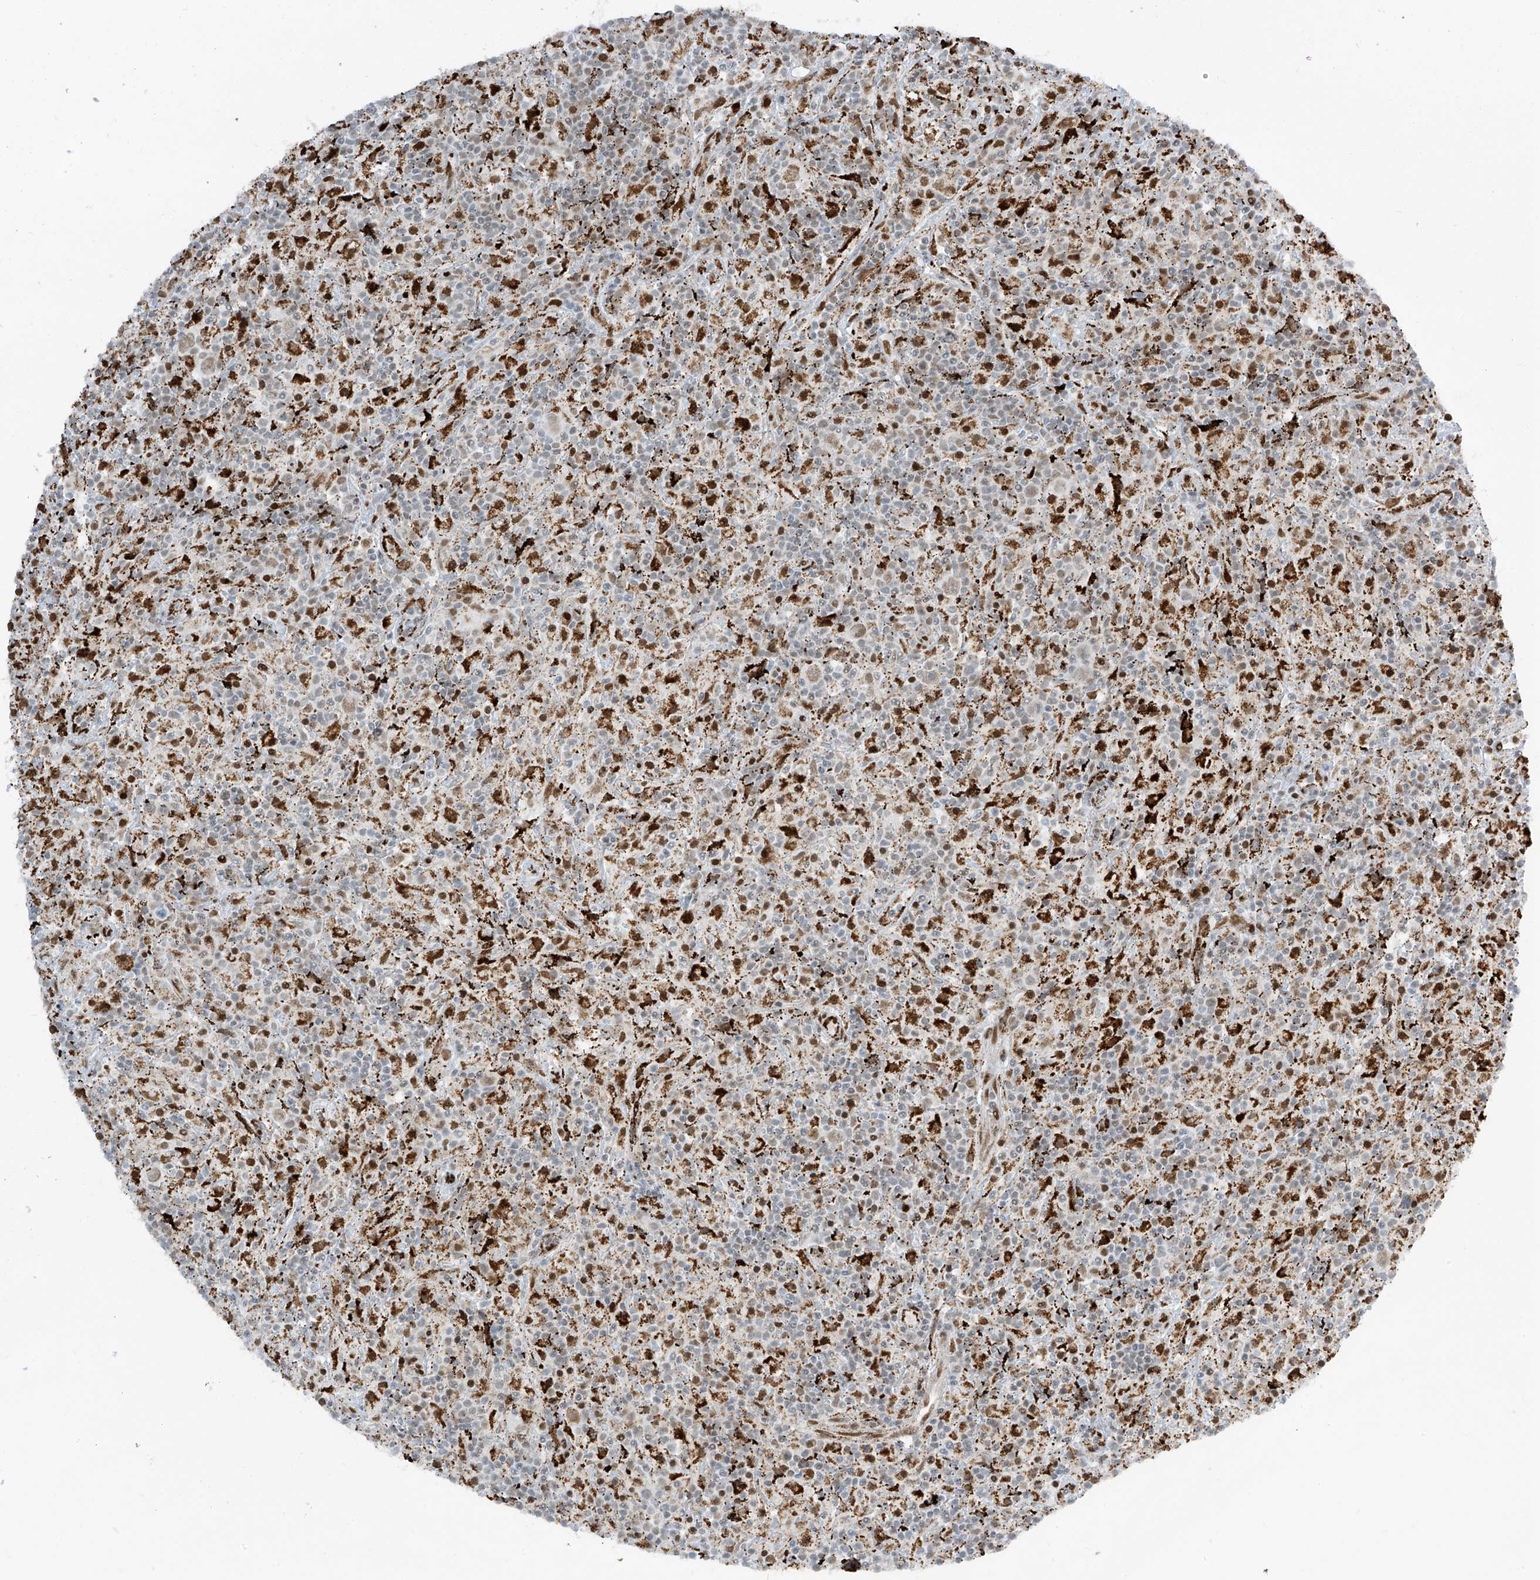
{"staining": {"intensity": "weak", "quantity": ">75%", "location": "nuclear"}, "tissue": "lymphoma", "cell_type": "Tumor cells", "image_type": "cancer", "snomed": [{"axis": "morphology", "description": "Hodgkin's disease, NOS"}, {"axis": "topography", "description": "Lymph node"}], "caption": "Protein analysis of Hodgkin's disease tissue demonstrates weak nuclear staining in about >75% of tumor cells. Nuclei are stained in blue.", "gene": "PM20D2", "patient": {"sex": "male", "age": 70}}